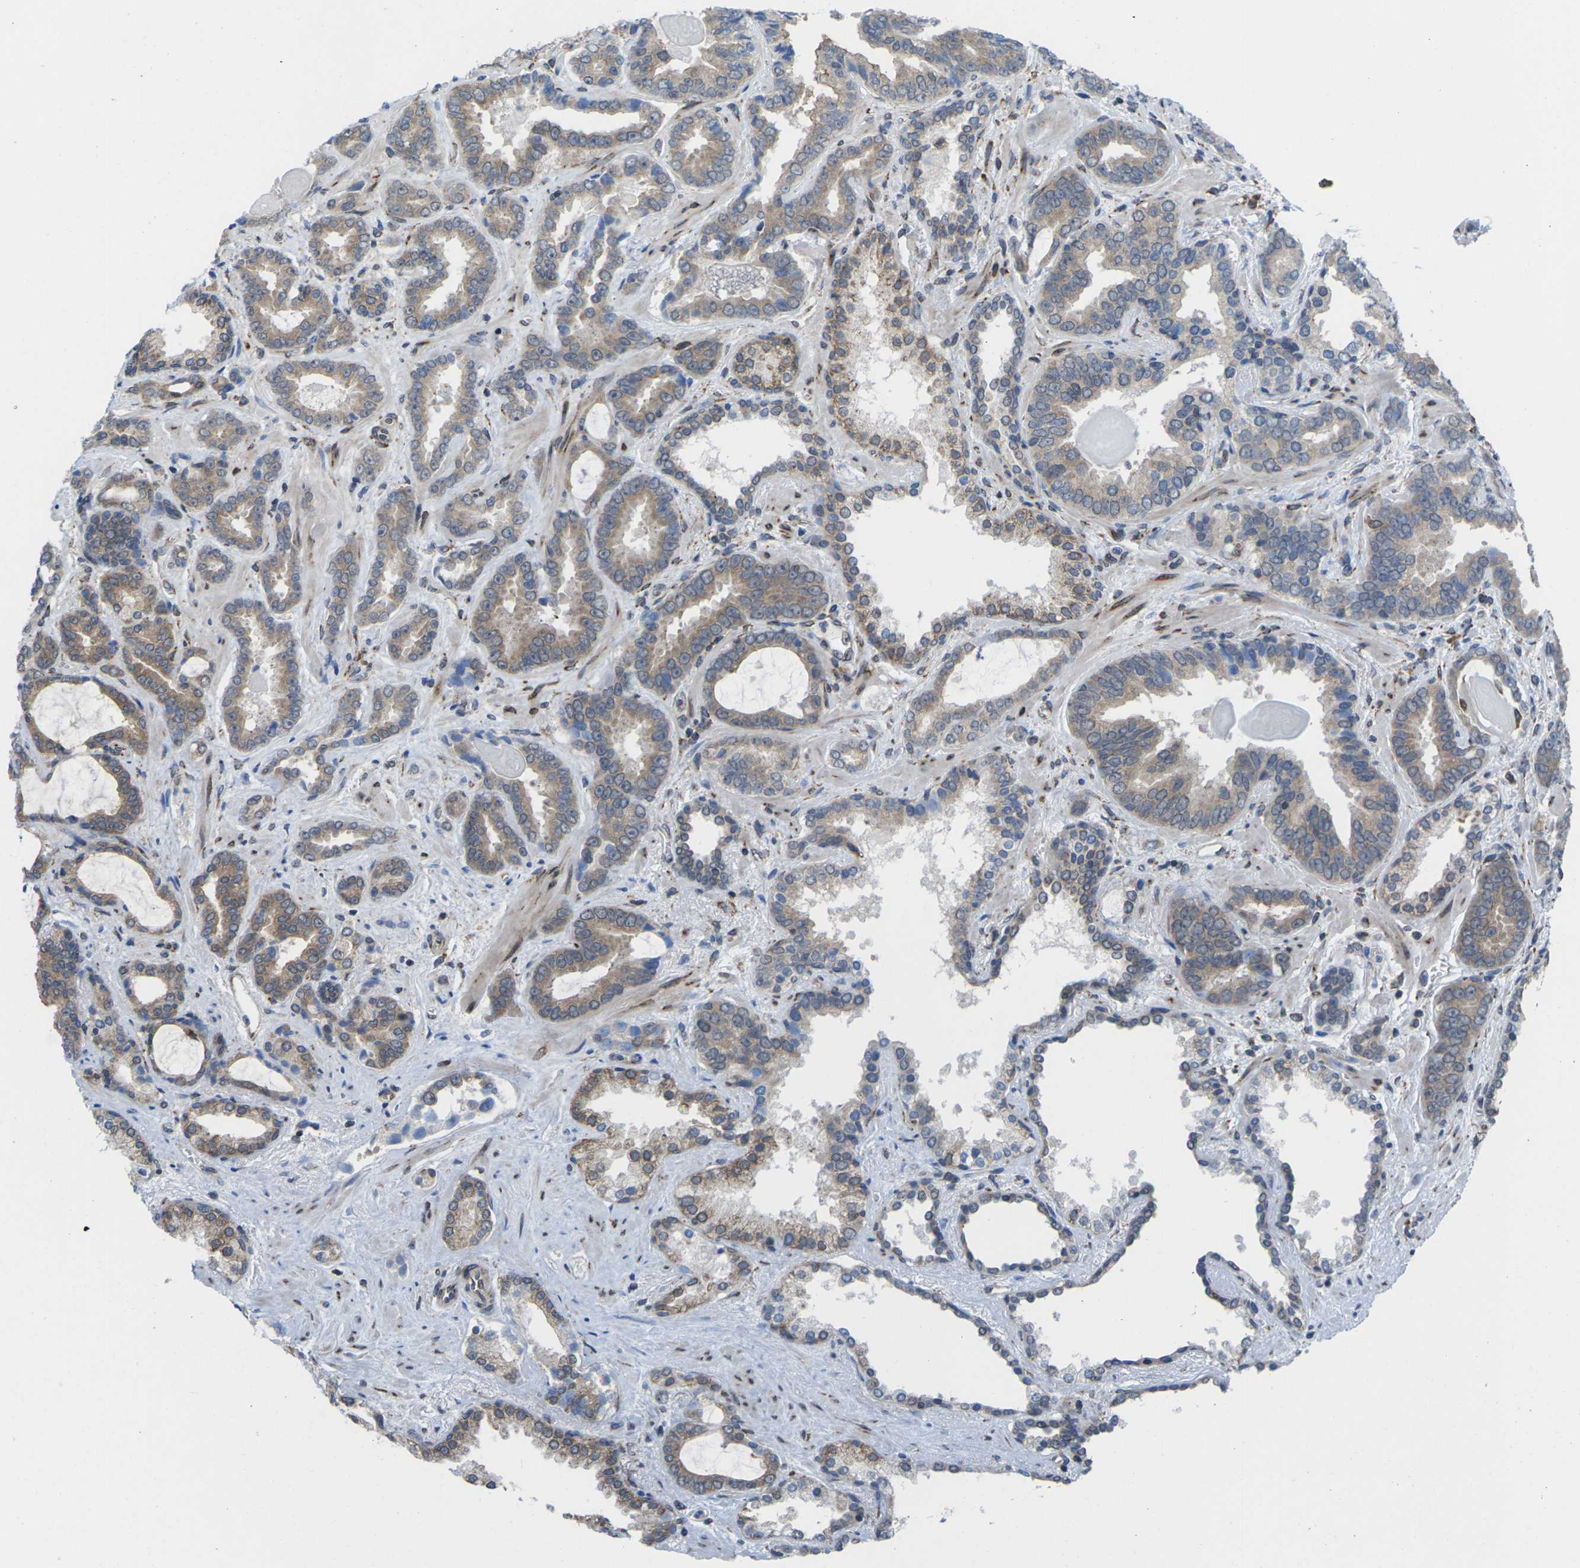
{"staining": {"intensity": "weak", "quantity": ">75%", "location": "cytoplasmic/membranous"}, "tissue": "prostate cancer", "cell_type": "Tumor cells", "image_type": "cancer", "snomed": [{"axis": "morphology", "description": "Adenocarcinoma, Low grade"}, {"axis": "topography", "description": "Prostate"}], "caption": "A brown stain shows weak cytoplasmic/membranous positivity of a protein in human prostate cancer tumor cells. The protein is shown in brown color, while the nuclei are stained blue.", "gene": "PDZK1IP1", "patient": {"sex": "male", "age": 60}}